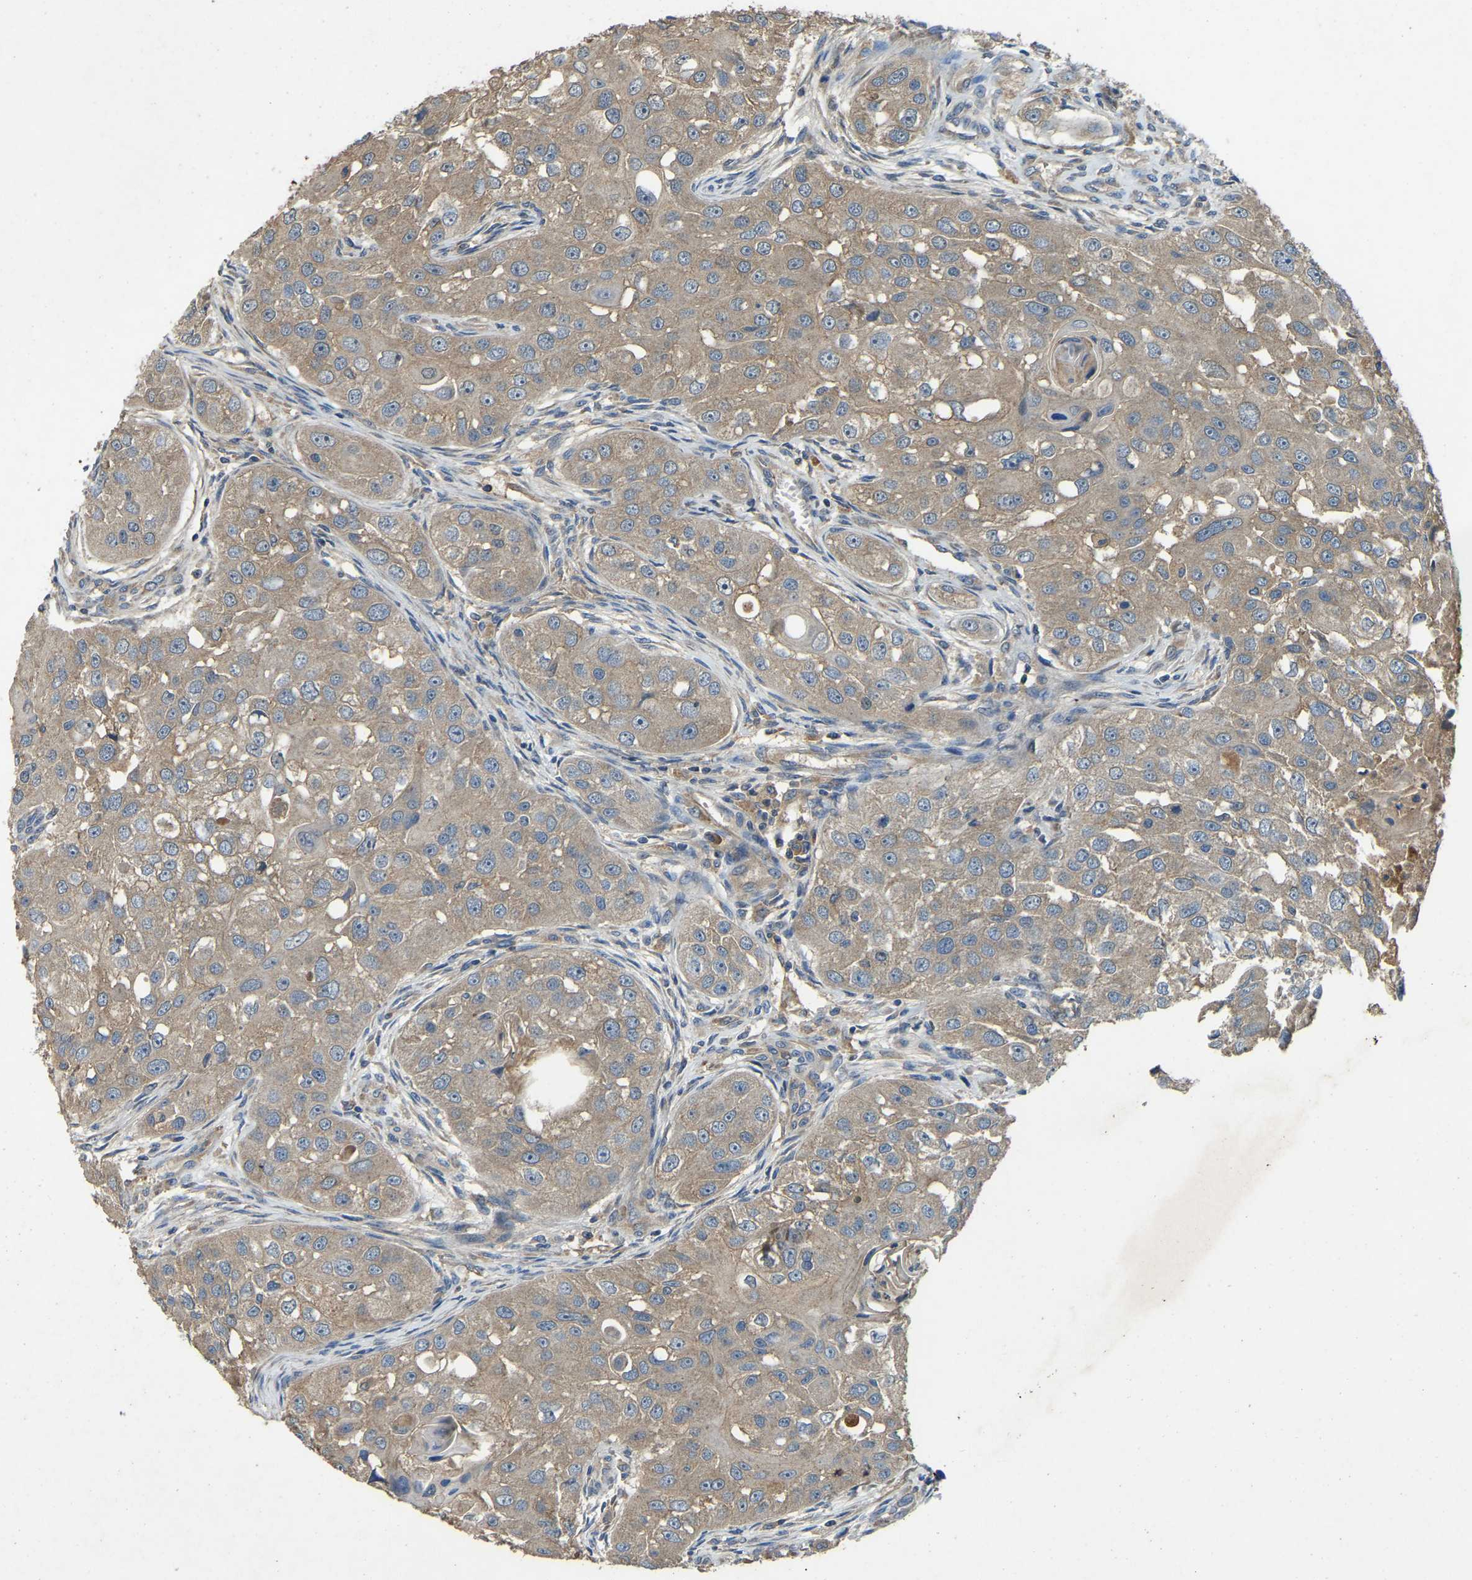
{"staining": {"intensity": "weak", "quantity": ">75%", "location": "cytoplasmic/membranous"}, "tissue": "head and neck cancer", "cell_type": "Tumor cells", "image_type": "cancer", "snomed": [{"axis": "morphology", "description": "Normal tissue, NOS"}, {"axis": "morphology", "description": "Squamous cell carcinoma, NOS"}, {"axis": "topography", "description": "Skeletal muscle"}, {"axis": "topography", "description": "Head-Neck"}], "caption": "Head and neck cancer stained with a protein marker exhibits weak staining in tumor cells.", "gene": "ATP8B1", "patient": {"sex": "male", "age": 51}}